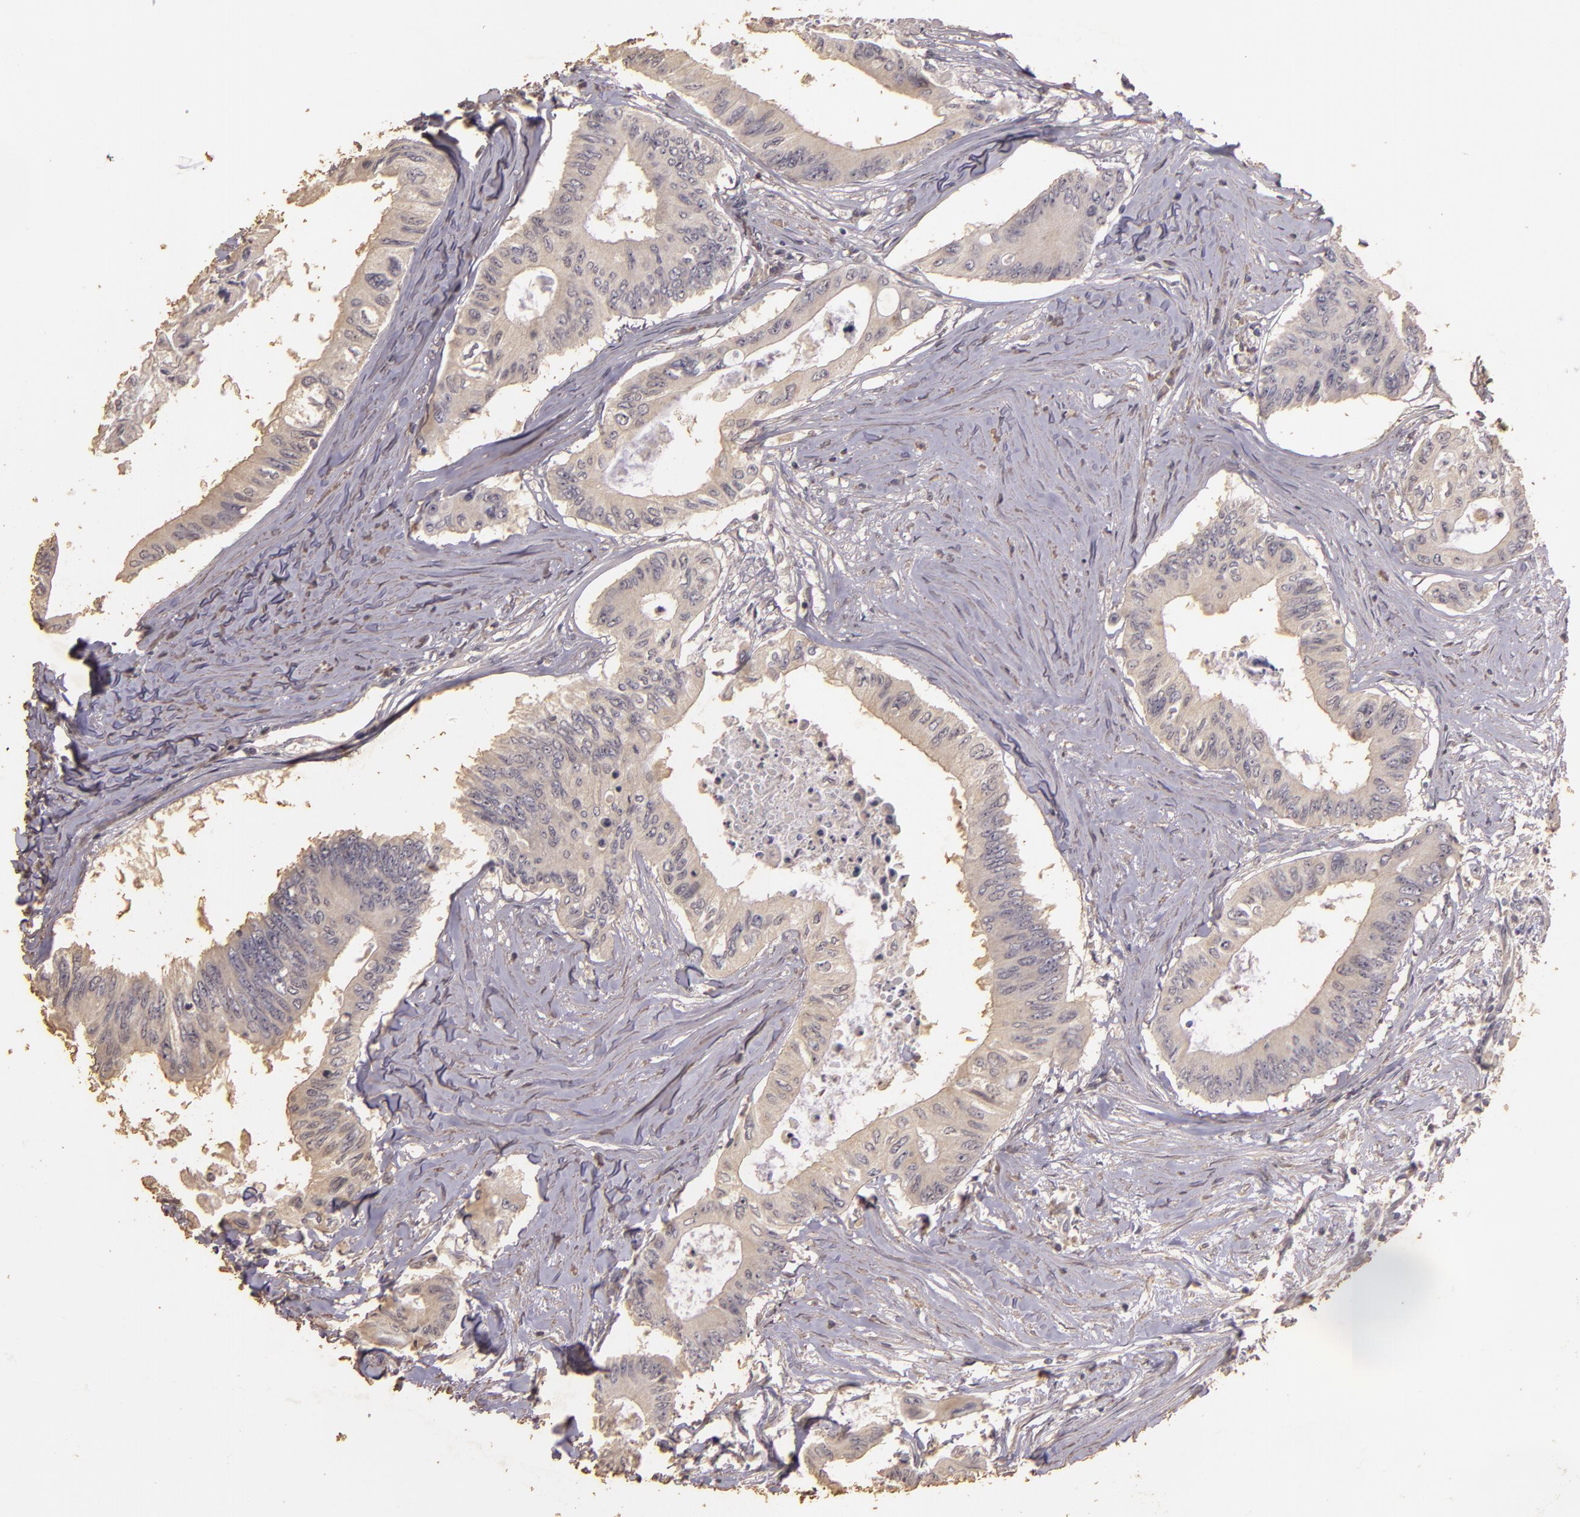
{"staining": {"intensity": "weak", "quantity": ">75%", "location": "cytoplasmic/membranous"}, "tissue": "colorectal cancer", "cell_type": "Tumor cells", "image_type": "cancer", "snomed": [{"axis": "morphology", "description": "Adenocarcinoma, NOS"}, {"axis": "topography", "description": "Colon"}], "caption": "Weak cytoplasmic/membranous expression is appreciated in about >75% of tumor cells in colorectal adenocarcinoma.", "gene": "BCL2L13", "patient": {"sex": "male", "age": 65}}